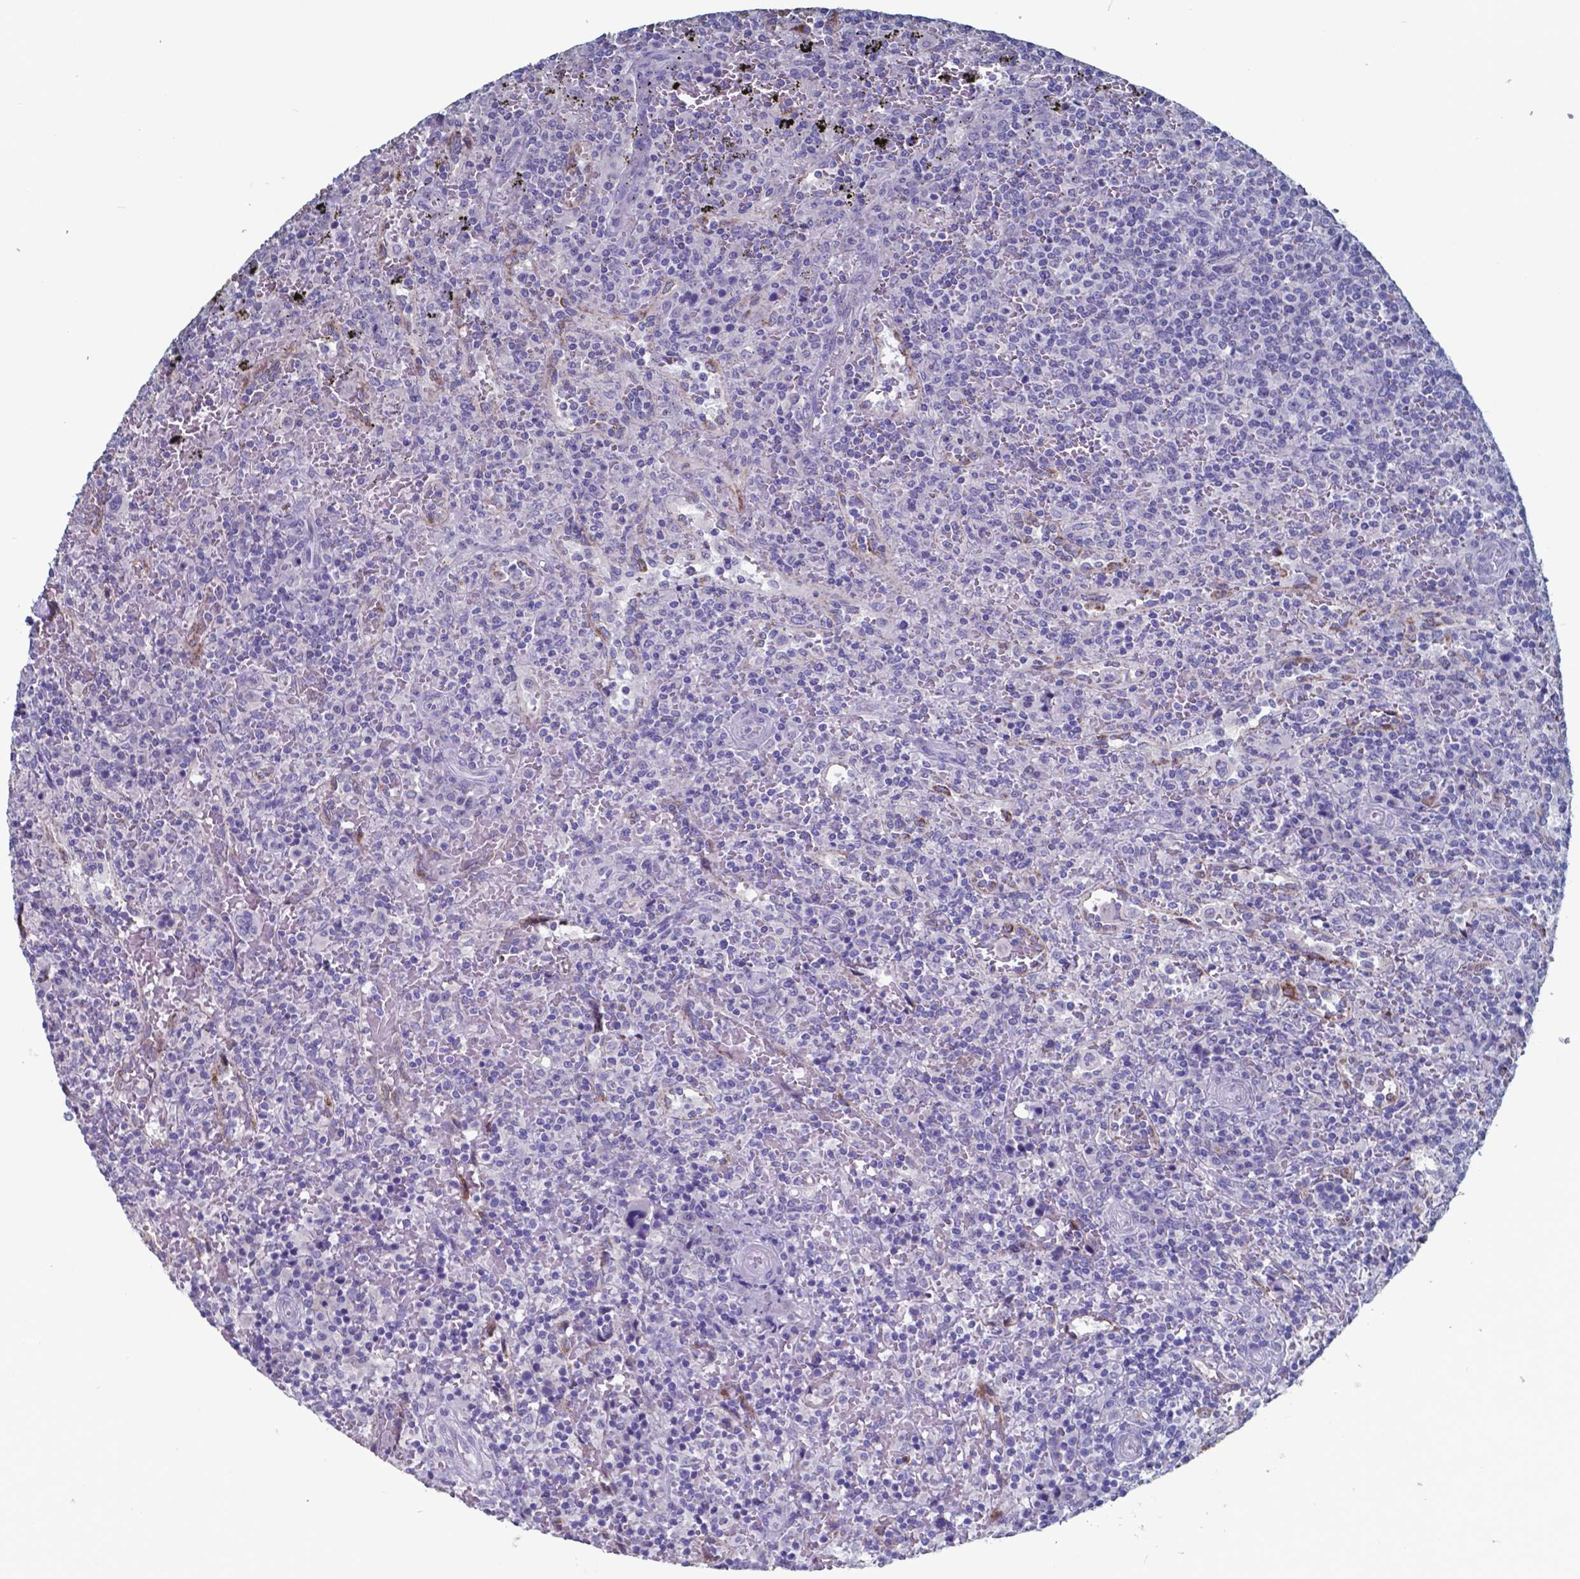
{"staining": {"intensity": "negative", "quantity": "none", "location": "none"}, "tissue": "lymphoma", "cell_type": "Tumor cells", "image_type": "cancer", "snomed": [{"axis": "morphology", "description": "Malignant lymphoma, non-Hodgkin's type, Low grade"}, {"axis": "topography", "description": "Spleen"}], "caption": "Lymphoma was stained to show a protein in brown. There is no significant staining in tumor cells.", "gene": "TTR", "patient": {"sex": "male", "age": 62}}